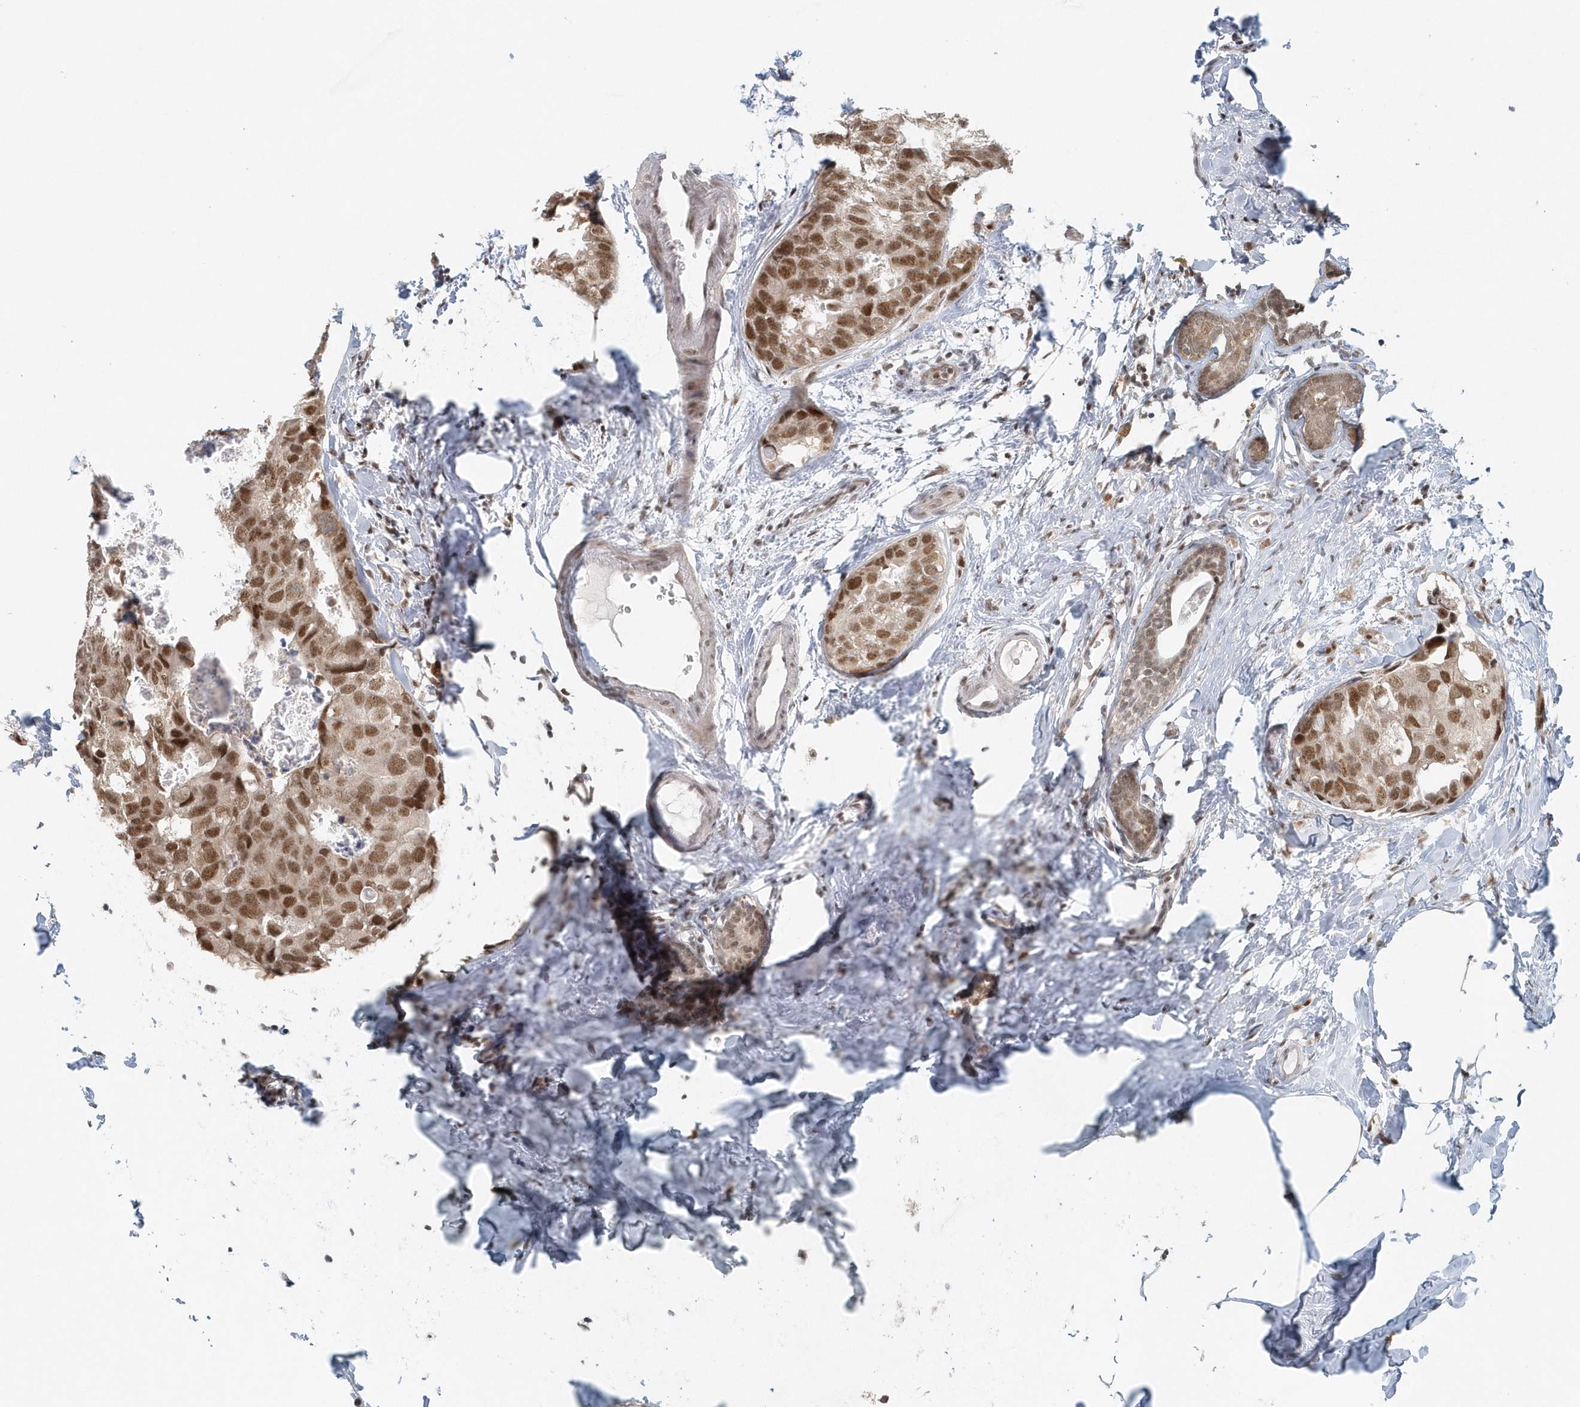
{"staining": {"intensity": "moderate", "quantity": ">75%", "location": "nuclear"}, "tissue": "breast cancer", "cell_type": "Tumor cells", "image_type": "cancer", "snomed": [{"axis": "morphology", "description": "Normal tissue, NOS"}, {"axis": "morphology", "description": "Duct carcinoma"}, {"axis": "topography", "description": "Breast"}], "caption": "The immunohistochemical stain shows moderate nuclear staining in tumor cells of infiltrating ductal carcinoma (breast) tissue. (Stains: DAB in brown, nuclei in blue, Microscopy: brightfield microscopy at high magnification).", "gene": "YTHDC1", "patient": {"sex": "female", "age": 50}}